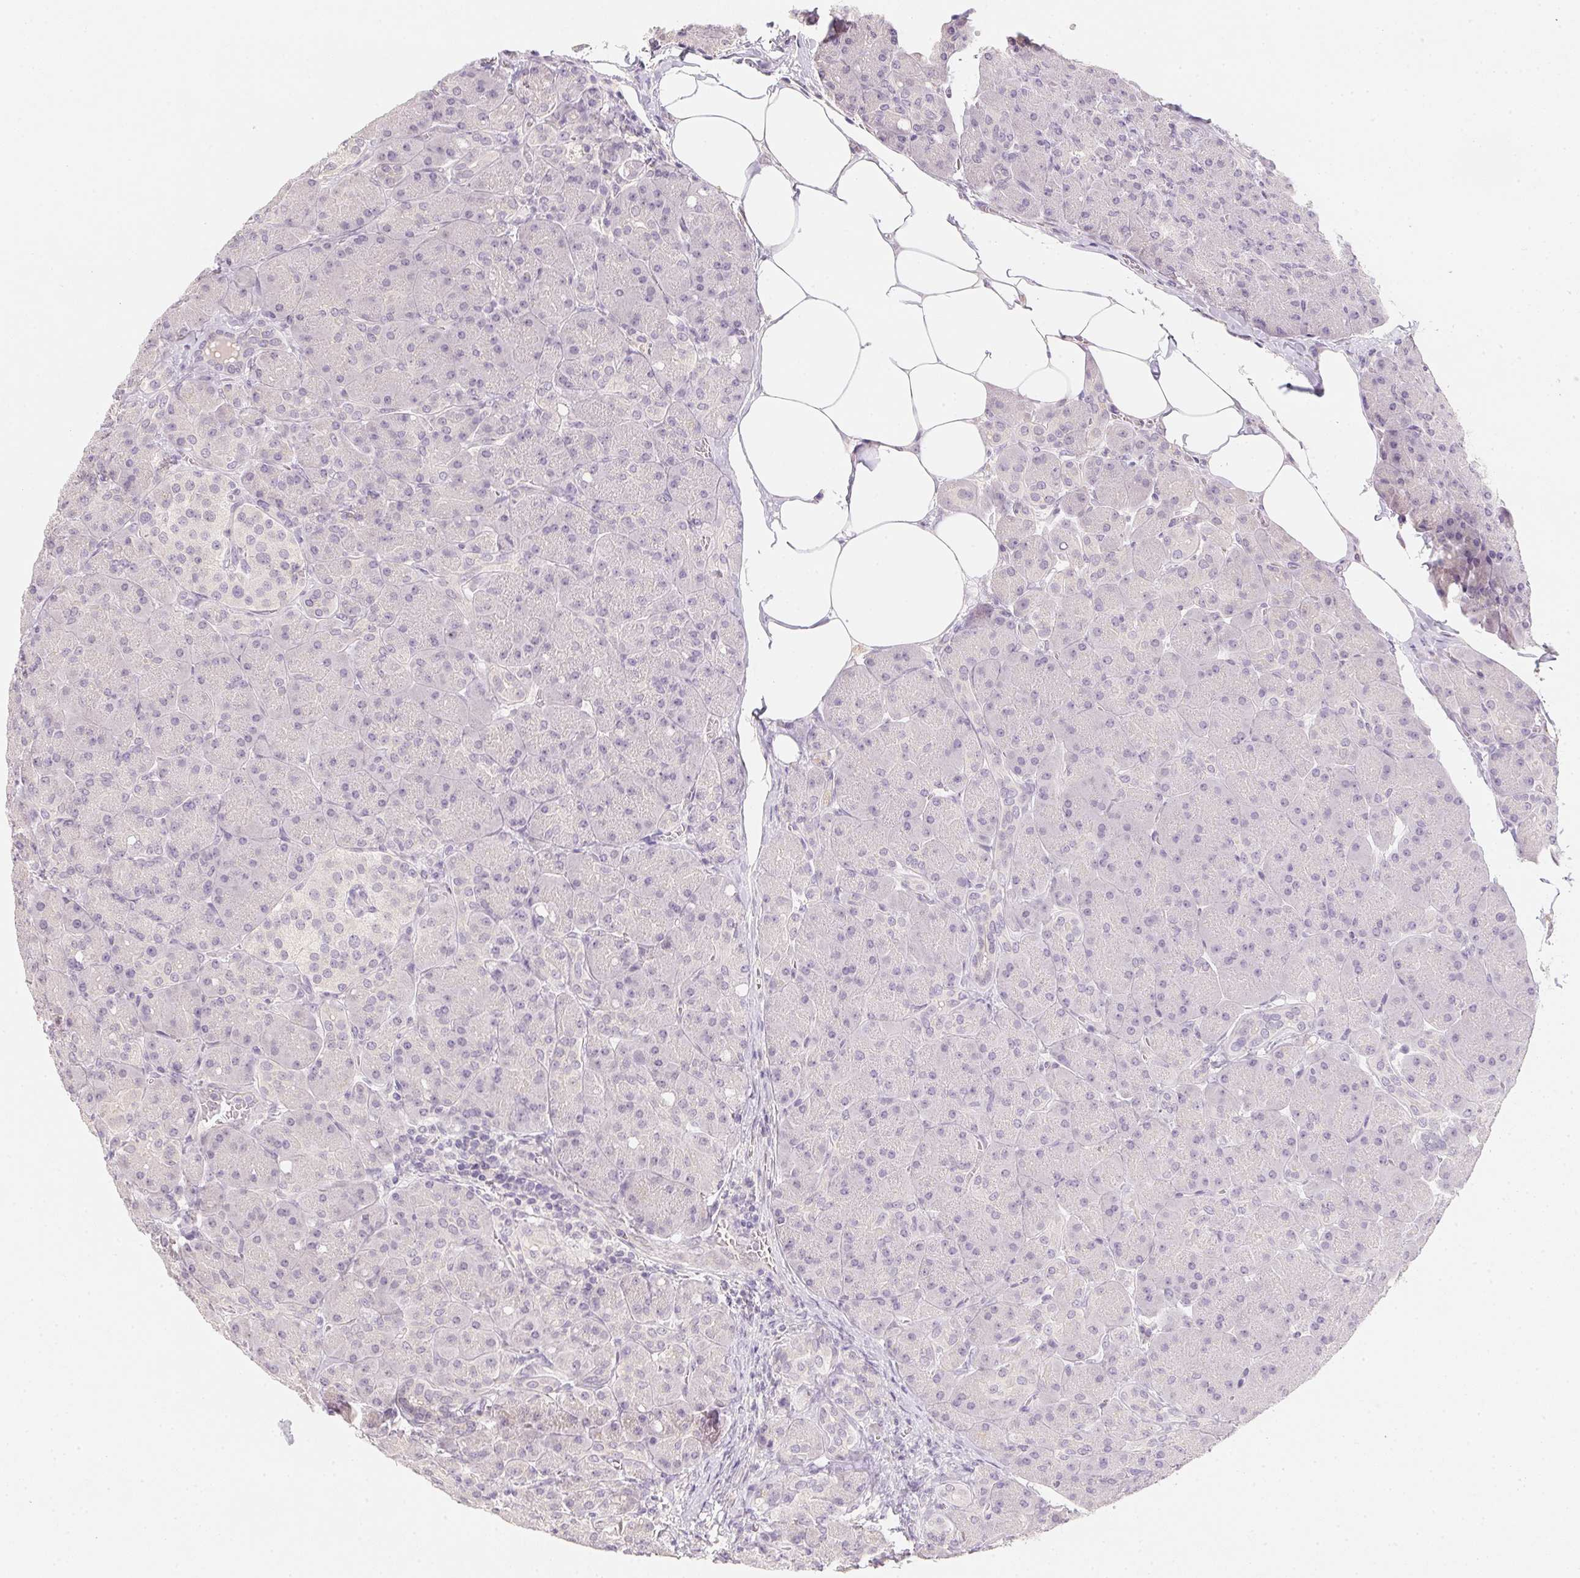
{"staining": {"intensity": "negative", "quantity": "none", "location": "none"}, "tissue": "pancreas", "cell_type": "Exocrine glandular cells", "image_type": "normal", "snomed": [{"axis": "morphology", "description": "Normal tissue, NOS"}, {"axis": "topography", "description": "Pancreas"}], "caption": "Immunohistochemical staining of normal pancreas demonstrates no significant staining in exocrine glandular cells.", "gene": "ZBBX", "patient": {"sex": "male", "age": 55}}